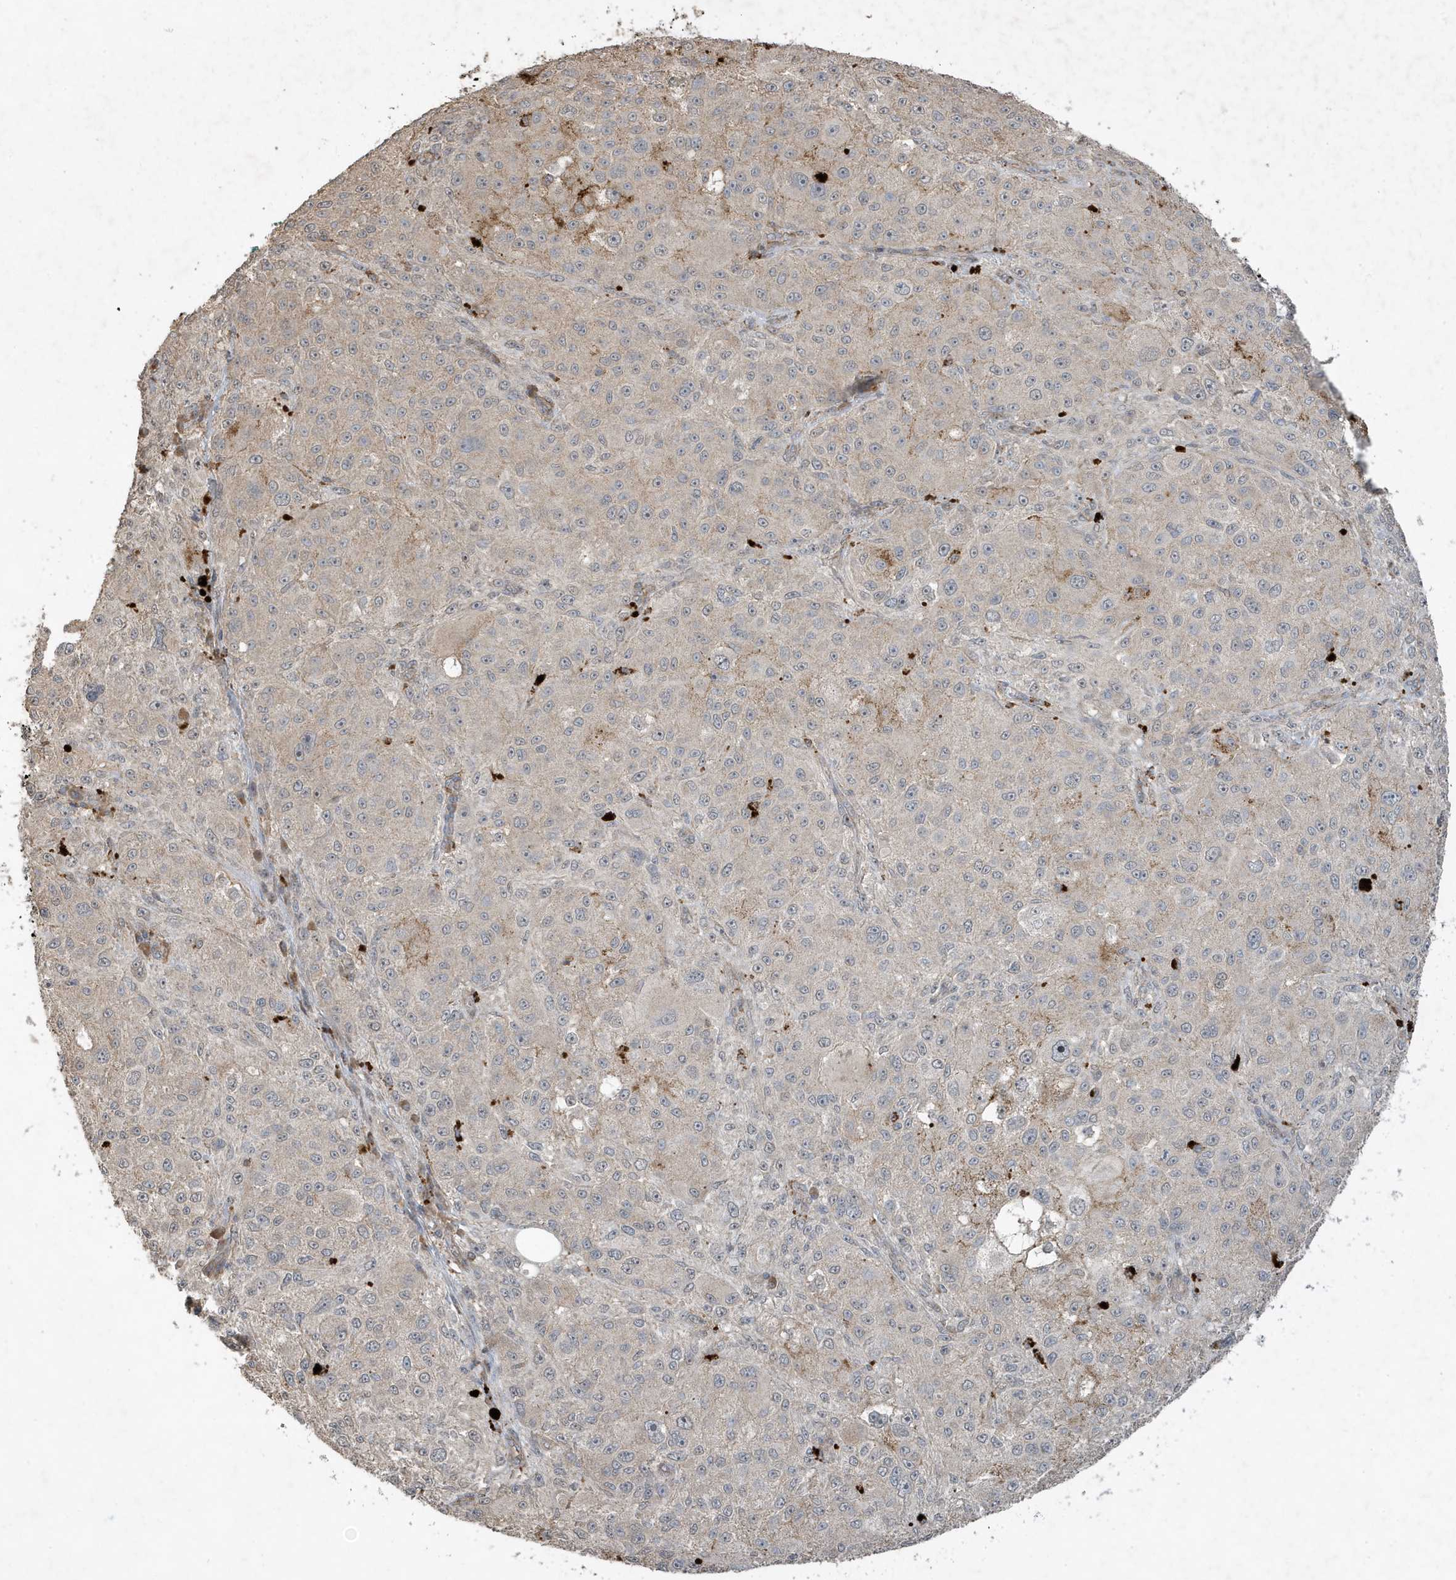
{"staining": {"intensity": "negative", "quantity": "none", "location": "none"}, "tissue": "melanoma", "cell_type": "Tumor cells", "image_type": "cancer", "snomed": [{"axis": "morphology", "description": "Necrosis, NOS"}, {"axis": "morphology", "description": "Malignant melanoma, NOS"}, {"axis": "topography", "description": "Skin"}], "caption": "Human melanoma stained for a protein using immunohistochemistry (IHC) shows no expression in tumor cells.", "gene": "PRRT3", "patient": {"sex": "female", "age": 87}}